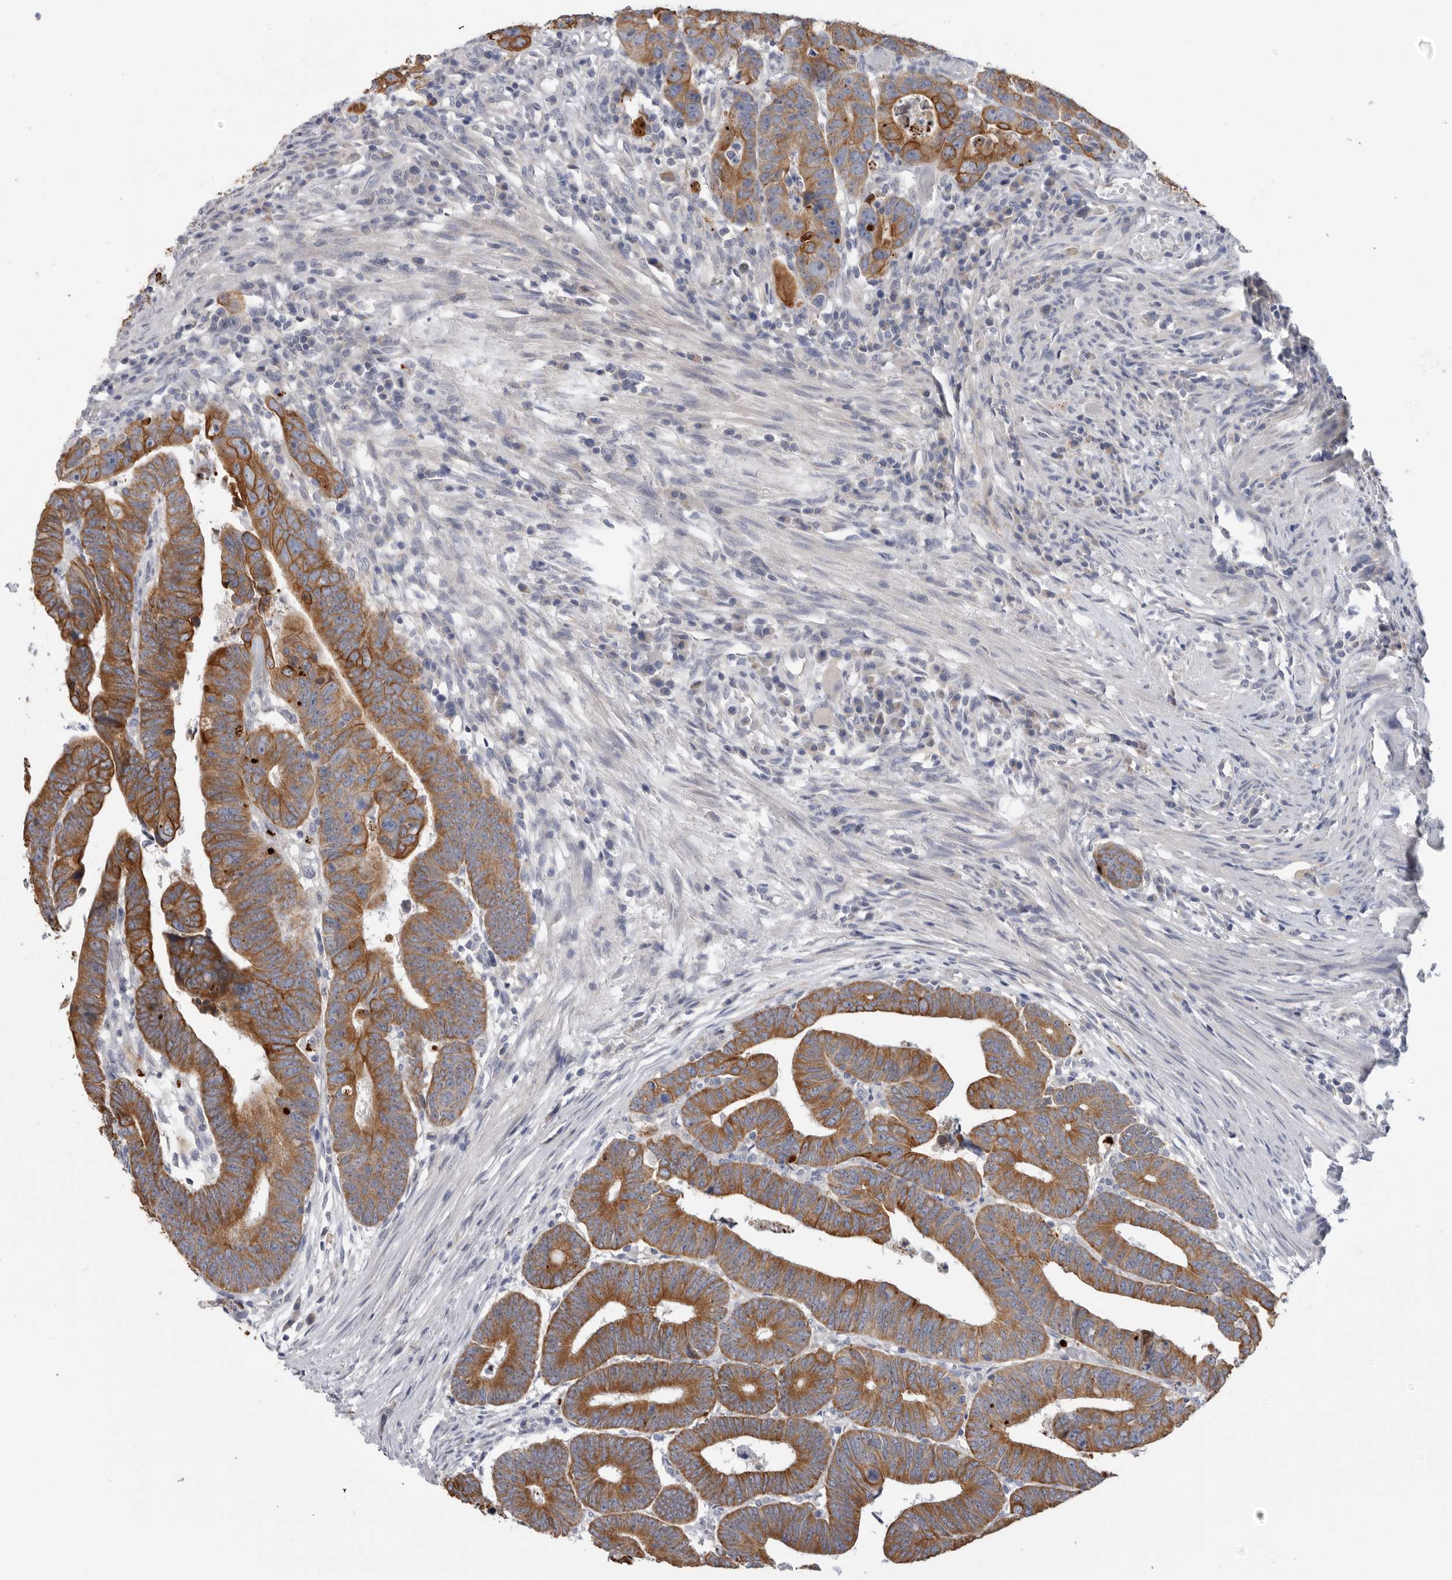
{"staining": {"intensity": "moderate", "quantity": ">75%", "location": "cytoplasmic/membranous"}, "tissue": "colorectal cancer", "cell_type": "Tumor cells", "image_type": "cancer", "snomed": [{"axis": "morphology", "description": "Adenocarcinoma, NOS"}, {"axis": "topography", "description": "Rectum"}], "caption": "The photomicrograph shows a brown stain indicating the presence of a protein in the cytoplasmic/membranous of tumor cells in adenocarcinoma (colorectal). (Stains: DAB (3,3'-diaminobenzidine) in brown, nuclei in blue, Microscopy: brightfield microscopy at high magnification).", "gene": "MTFR1L", "patient": {"sex": "female", "age": 65}}